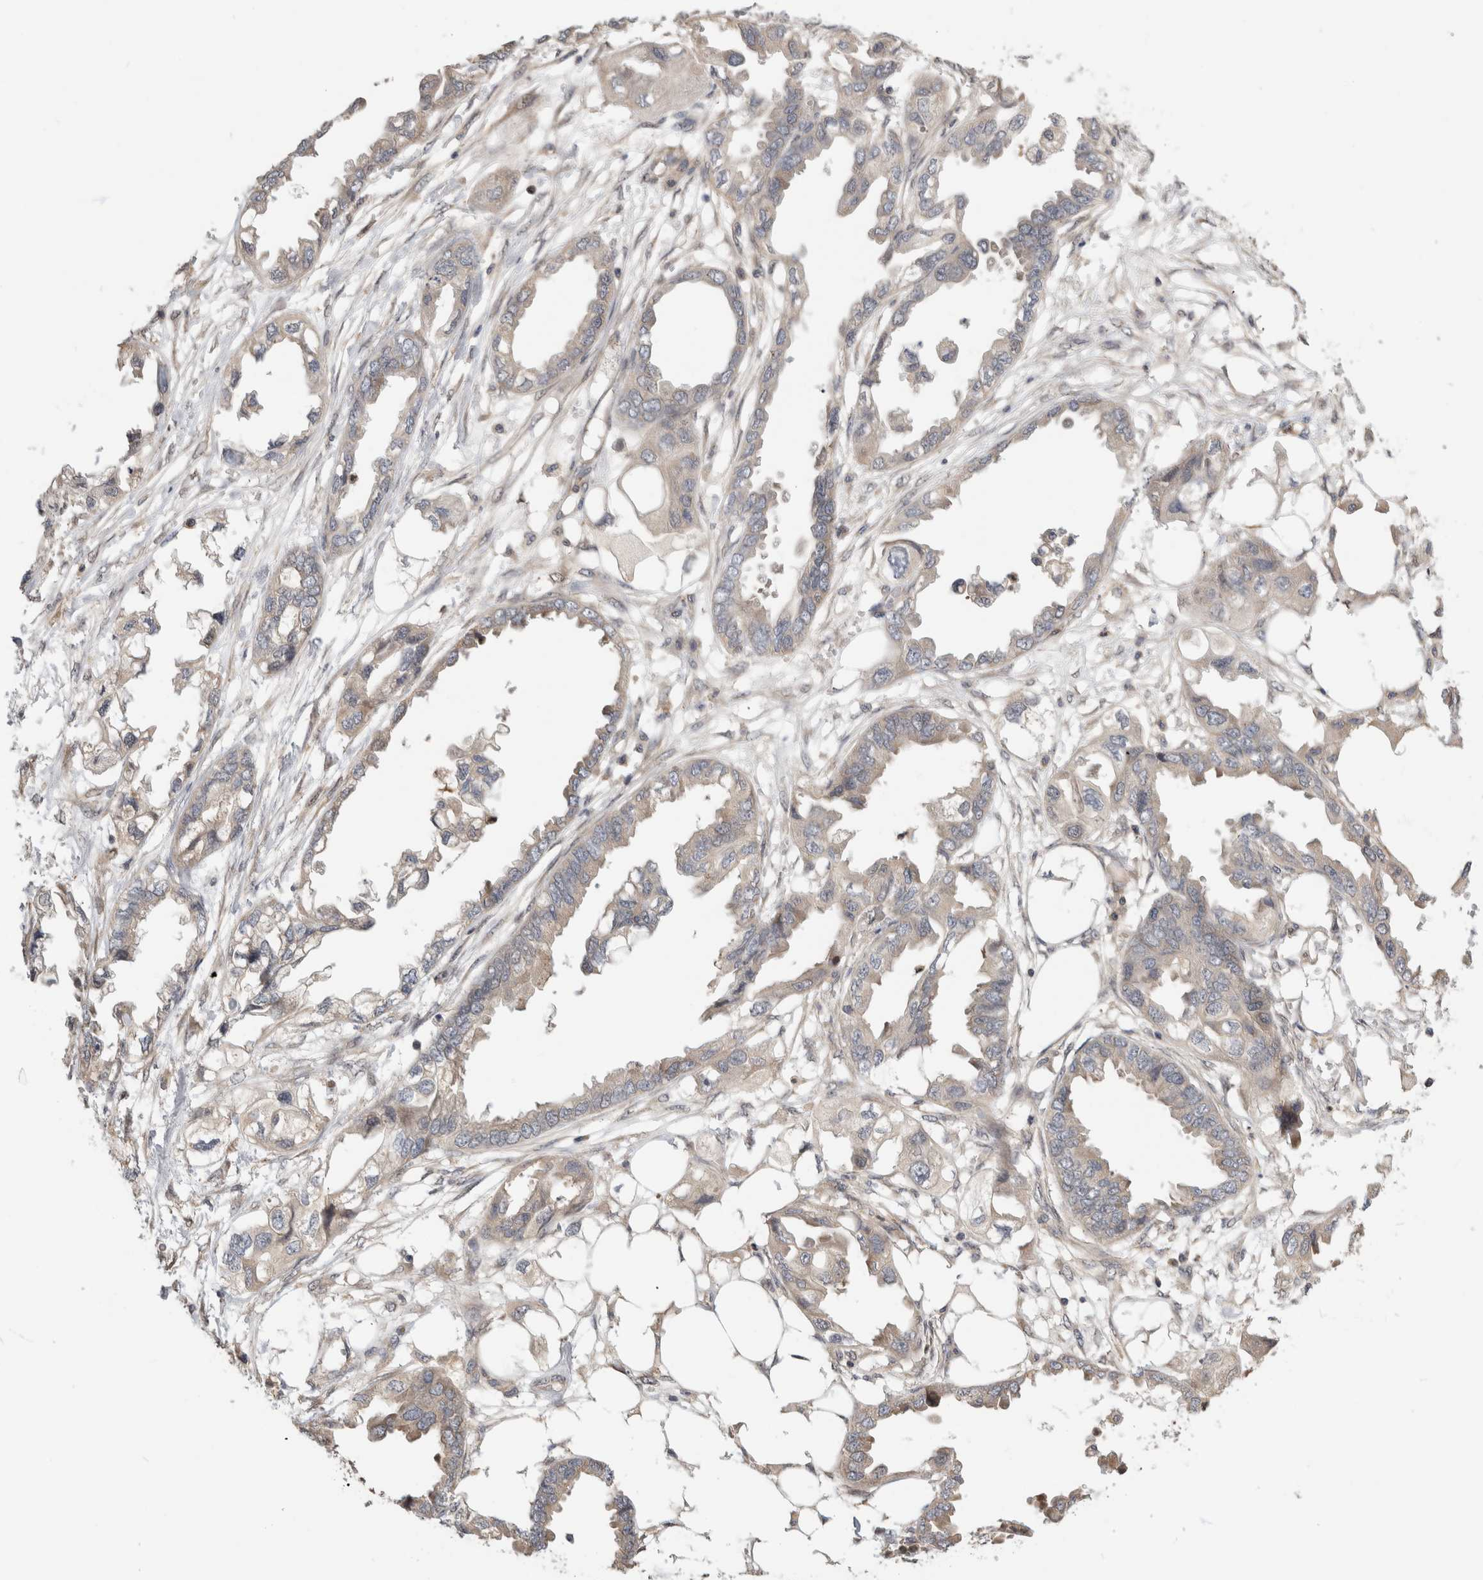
{"staining": {"intensity": "negative", "quantity": "none", "location": "none"}, "tissue": "endometrial cancer", "cell_type": "Tumor cells", "image_type": "cancer", "snomed": [{"axis": "morphology", "description": "Adenocarcinoma, NOS"}, {"axis": "morphology", "description": "Adenocarcinoma, metastatic, NOS"}, {"axis": "topography", "description": "Adipose tissue"}, {"axis": "topography", "description": "Endometrium"}], "caption": "There is no significant staining in tumor cells of endometrial cancer (metastatic adenocarcinoma).", "gene": "PGM1", "patient": {"sex": "female", "age": 67}}